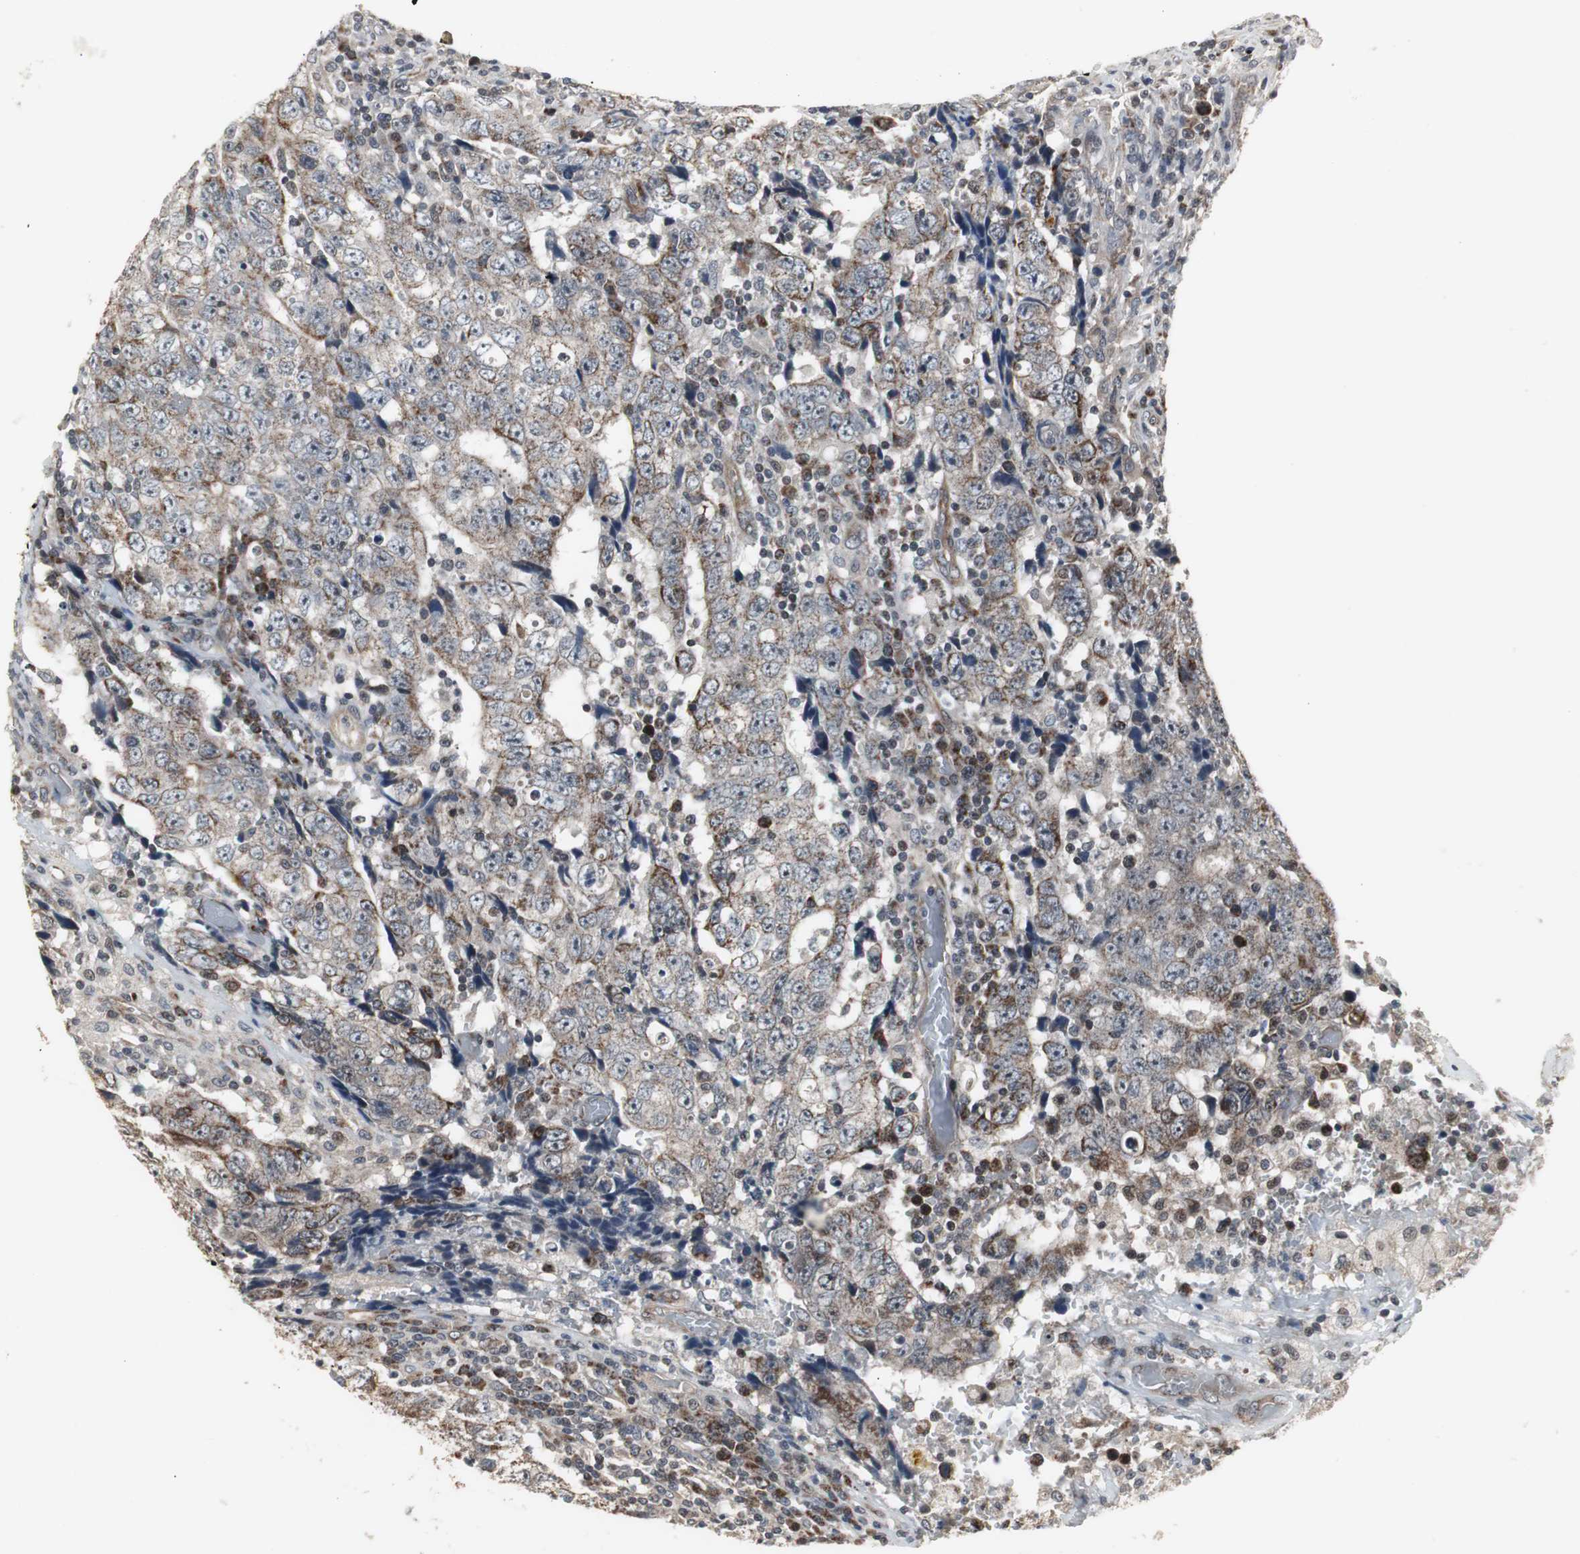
{"staining": {"intensity": "moderate", "quantity": ">75%", "location": "cytoplasmic/membranous"}, "tissue": "testis cancer", "cell_type": "Tumor cells", "image_type": "cancer", "snomed": [{"axis": "morphology", "description": "Necrosis, NOS"}, {"axis": "morphology", "description": "Carcinoma, Embryonal, NOS"}, {"axis": "topography", "description": "Testis"}], "caption": "Immunohistochemical staining of human testis cancer (embryonal carcinoma) displays medium levels of moderate cytoplasmic/membranous positivity in about >75% of tumor cells.", "gene": "MRPL40", "patient": {"sex": "male", "age": 19}}